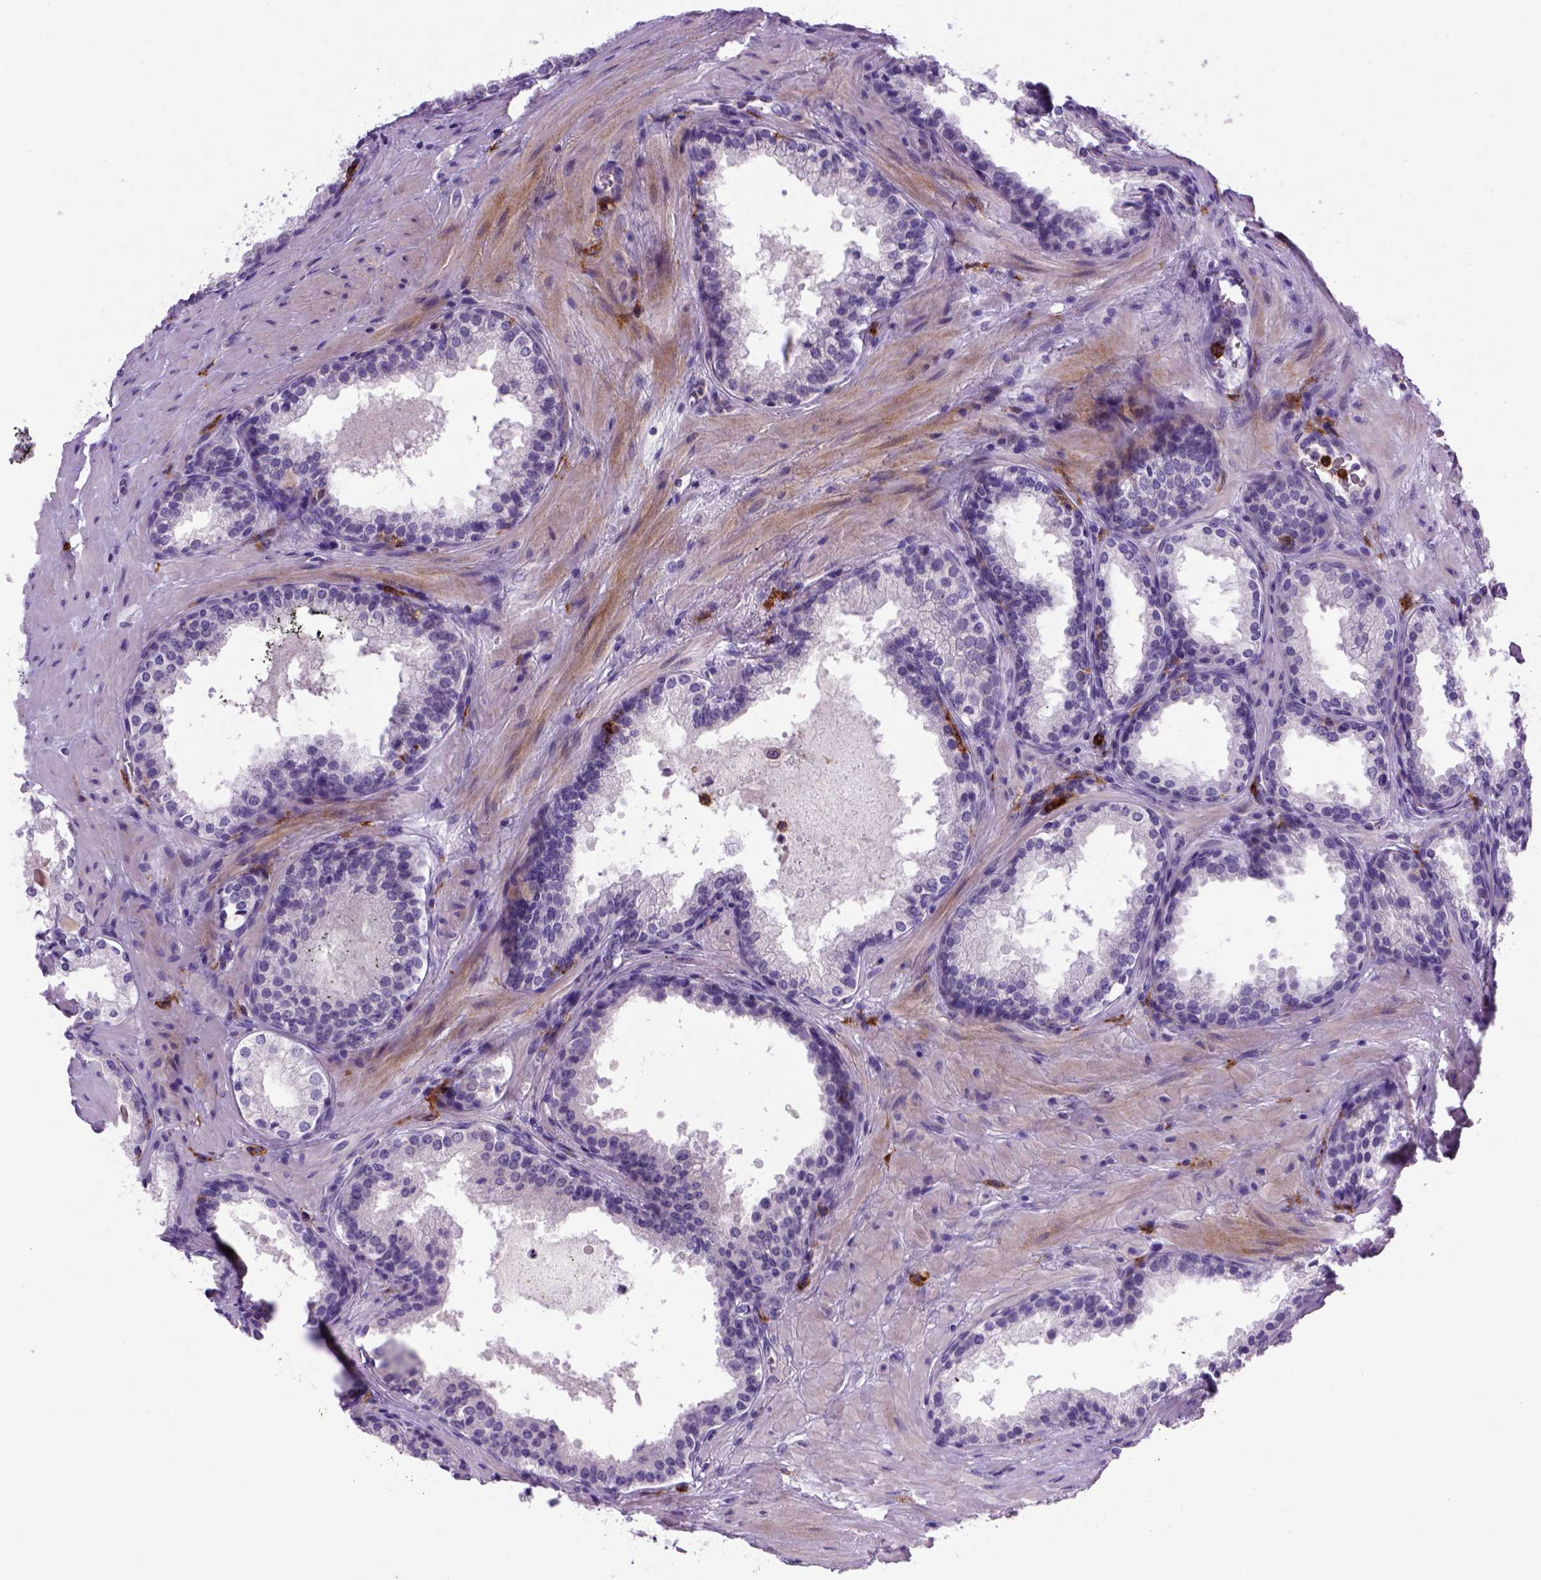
{"staining": {"intensity": "negative", "quantity": "none", "location": "none"}, "tissue": "prostate cancer", "cell_type": "Tumor cells", "image_type": "cancer", "snomed": [{"axis": "morphology", "description": "Adenocarcinoma, Low grade"}, {"axis": "topography", "description": "Prostate"}], "caption": "Tumor cells are negative for protein expression in human prostate cancer (low-grade adenocarcinoma).", "gene": "CD14", "patient": {"sex": "male", "age": 56}}